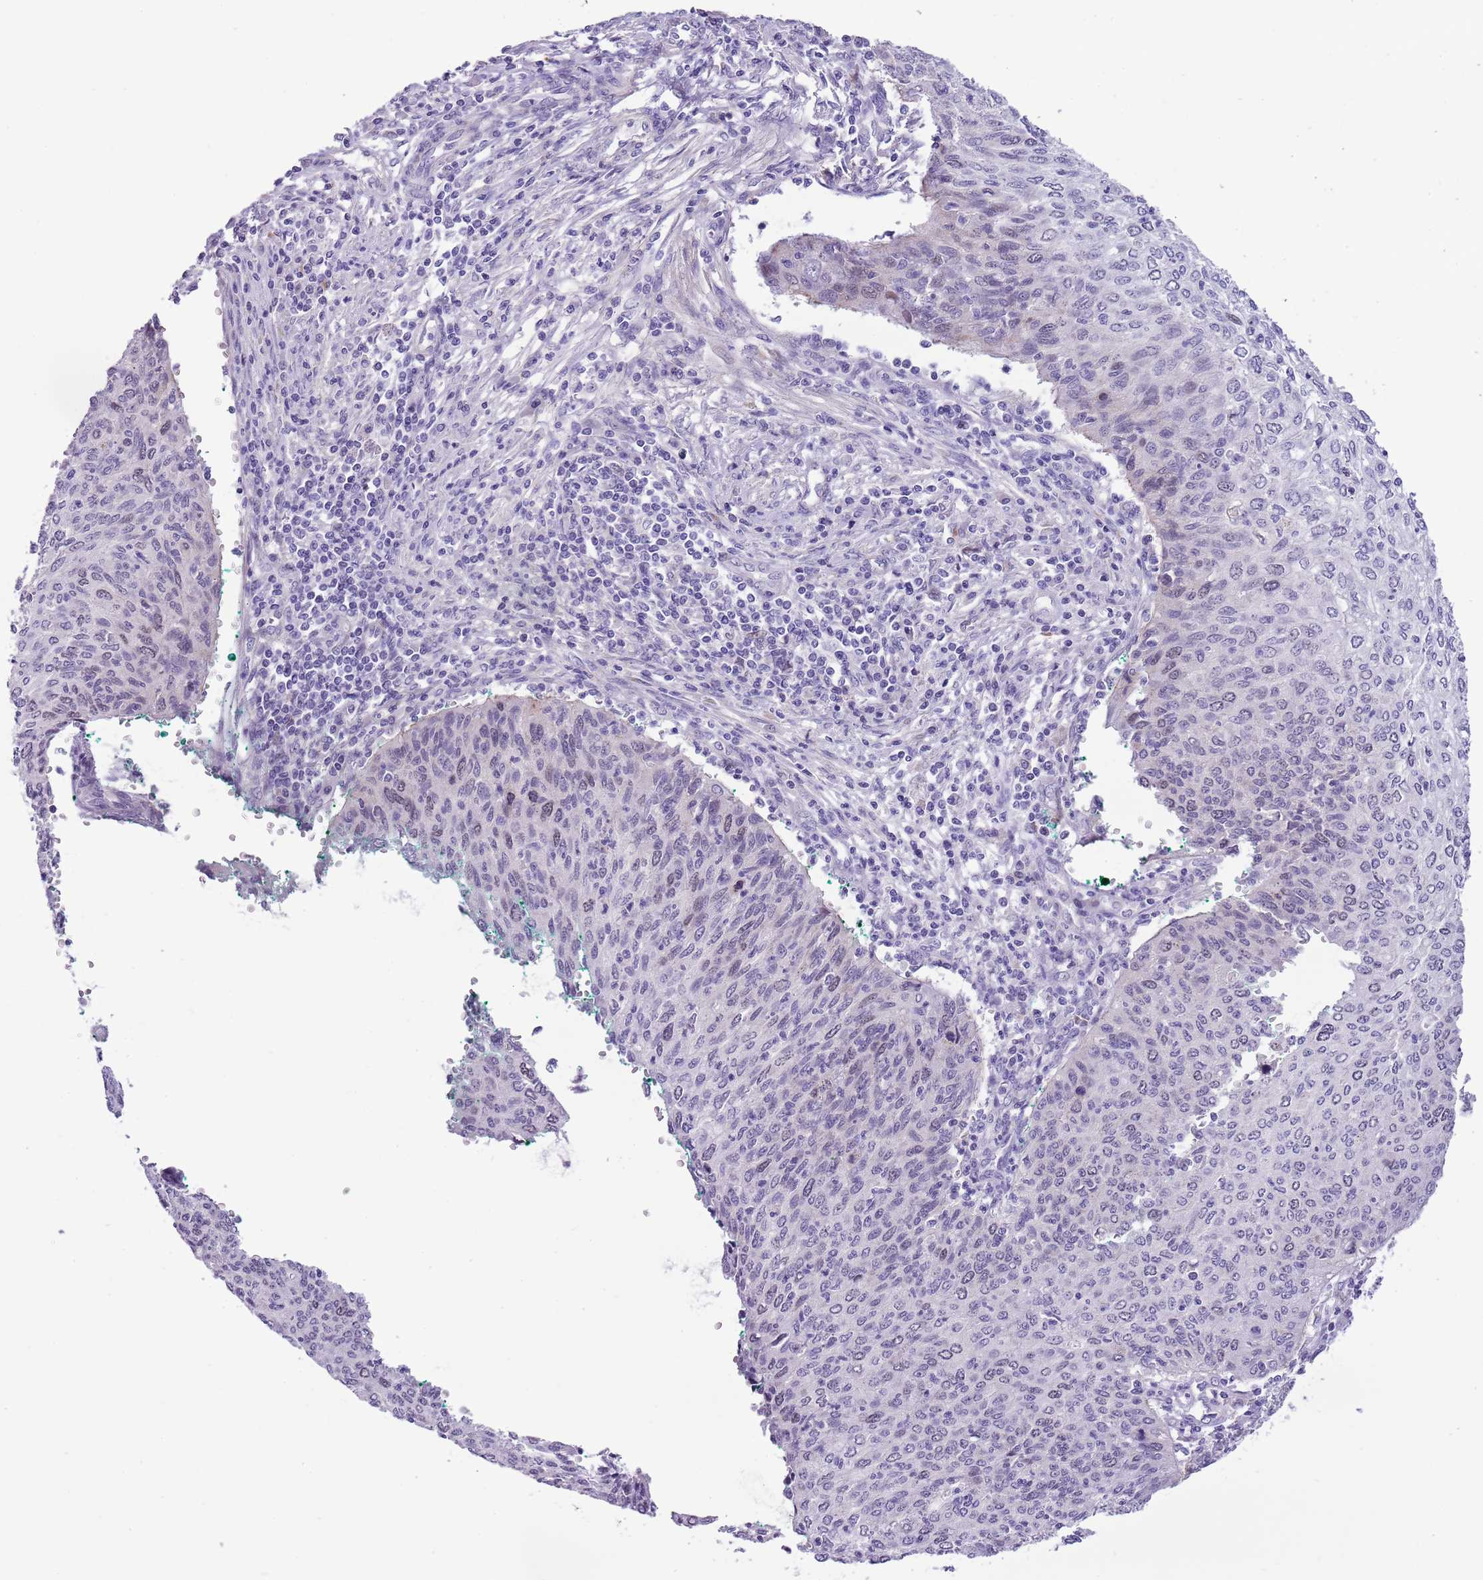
{"staining": {"intensity": "negative", "quantity": "none", "location": "none"}, "tissue": "cervical cancer", "cell_type": "Tumor cells", "image_type": "cancer", "snomed": [{"axis": "morphology", "description": "Squamous cell carcinoma, NOS"}, {"axis": "topography", "description": "Cervix"}], "caption": "A histopathology image of human squamous cell carcinoma (cervical) is negative for staining in tumor cells.", "gene": "FBRSL1", "patient": {"sex": "female", "age": 38}}